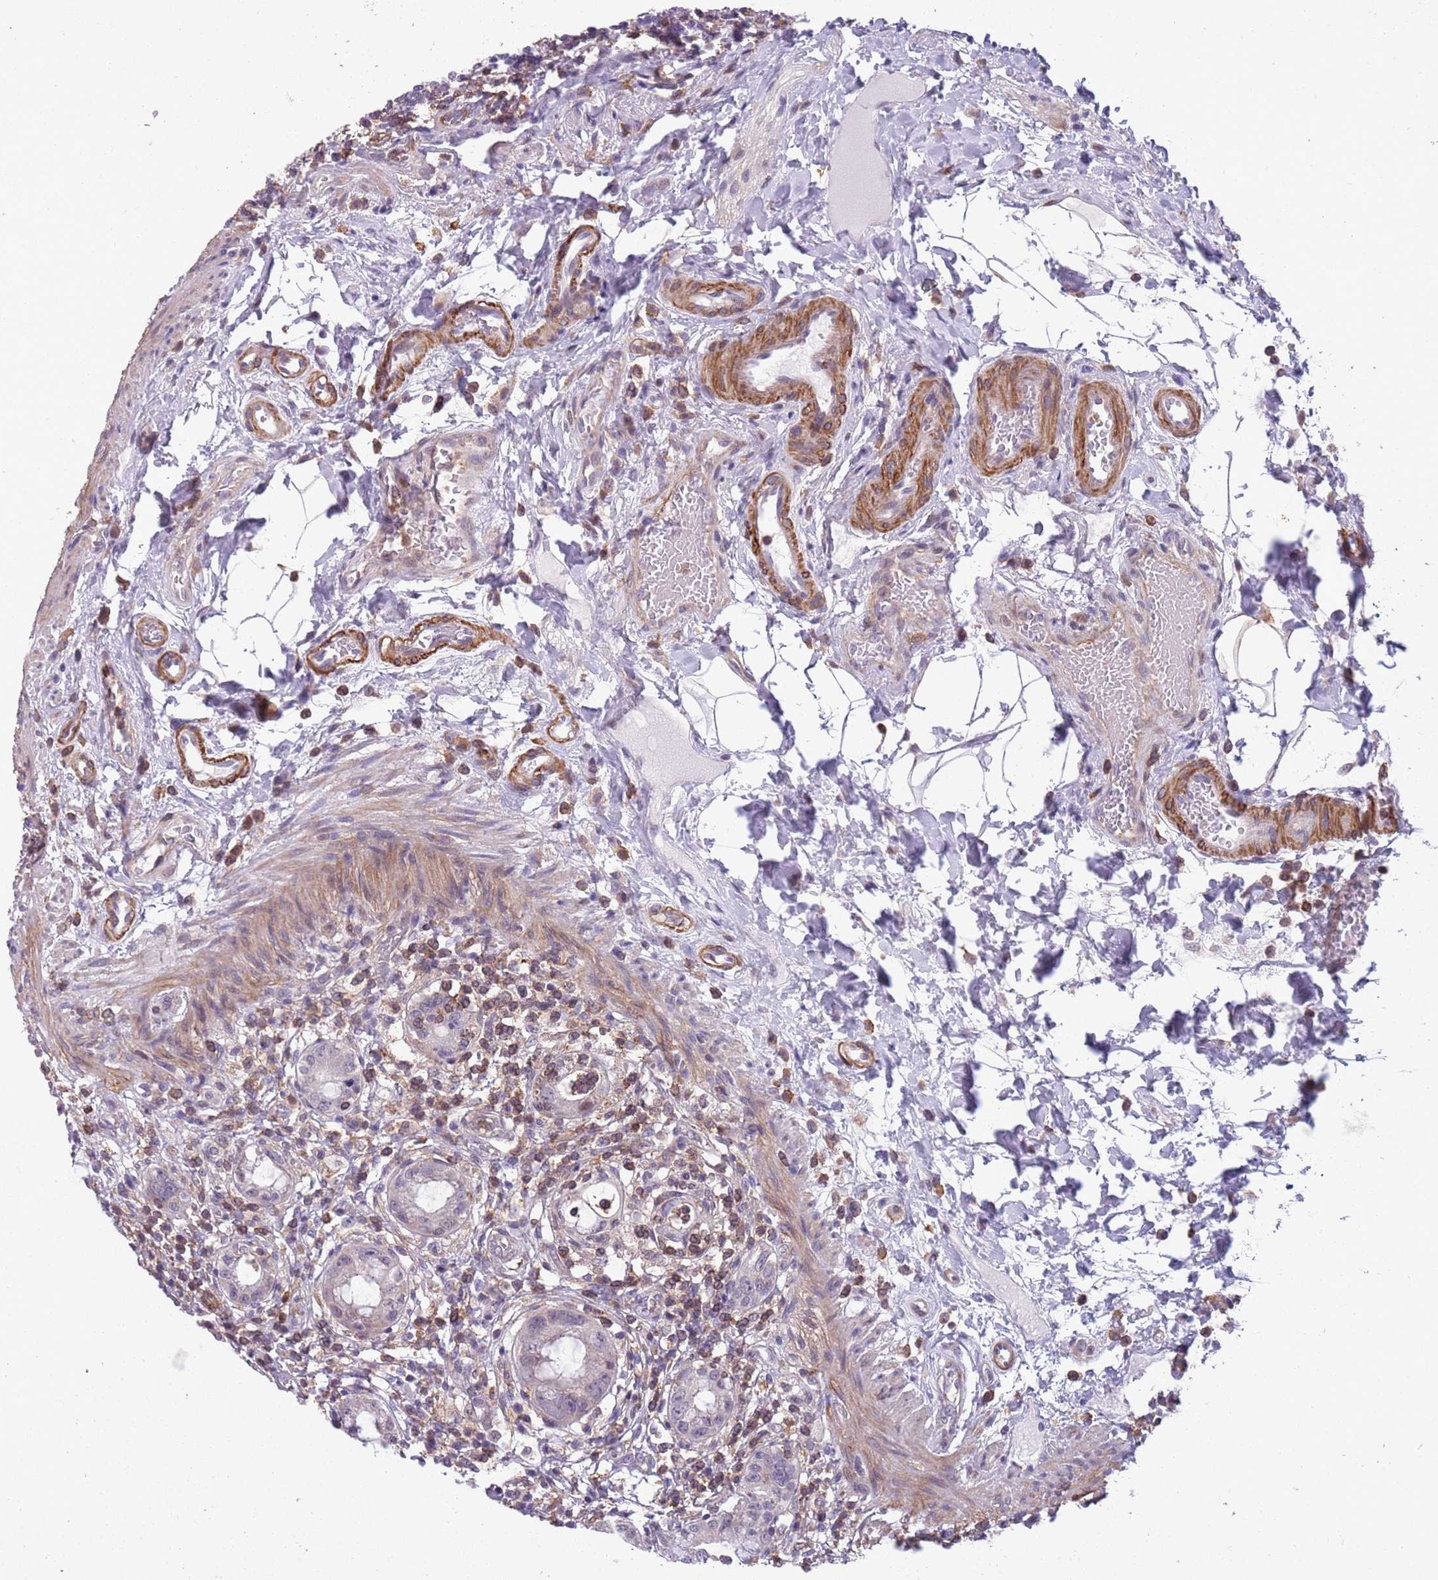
{"staining": {"intensity": "moderate", "quantity": "25%-75%", "location": "cytoplasmic/membranous"}, "tissue": "rectum", "cell_type": "Glandular cells", "image_type": "normal", "snomed": [{"axis": "morphology", "description": "Normal tissue, NOS"}, {"axis": "topography", "description": "Rectum"}], "caption": "Immunohistochemistry of benign human rectum shows medium levels of moderate cytoplasmic/membranous expression in about 25%-75% of glandular cells. (brown staining indicates protein expression, while blue staining denotes nuclei).", "gene": "JAML", "patient": {"sex": "female", "age": 57}}